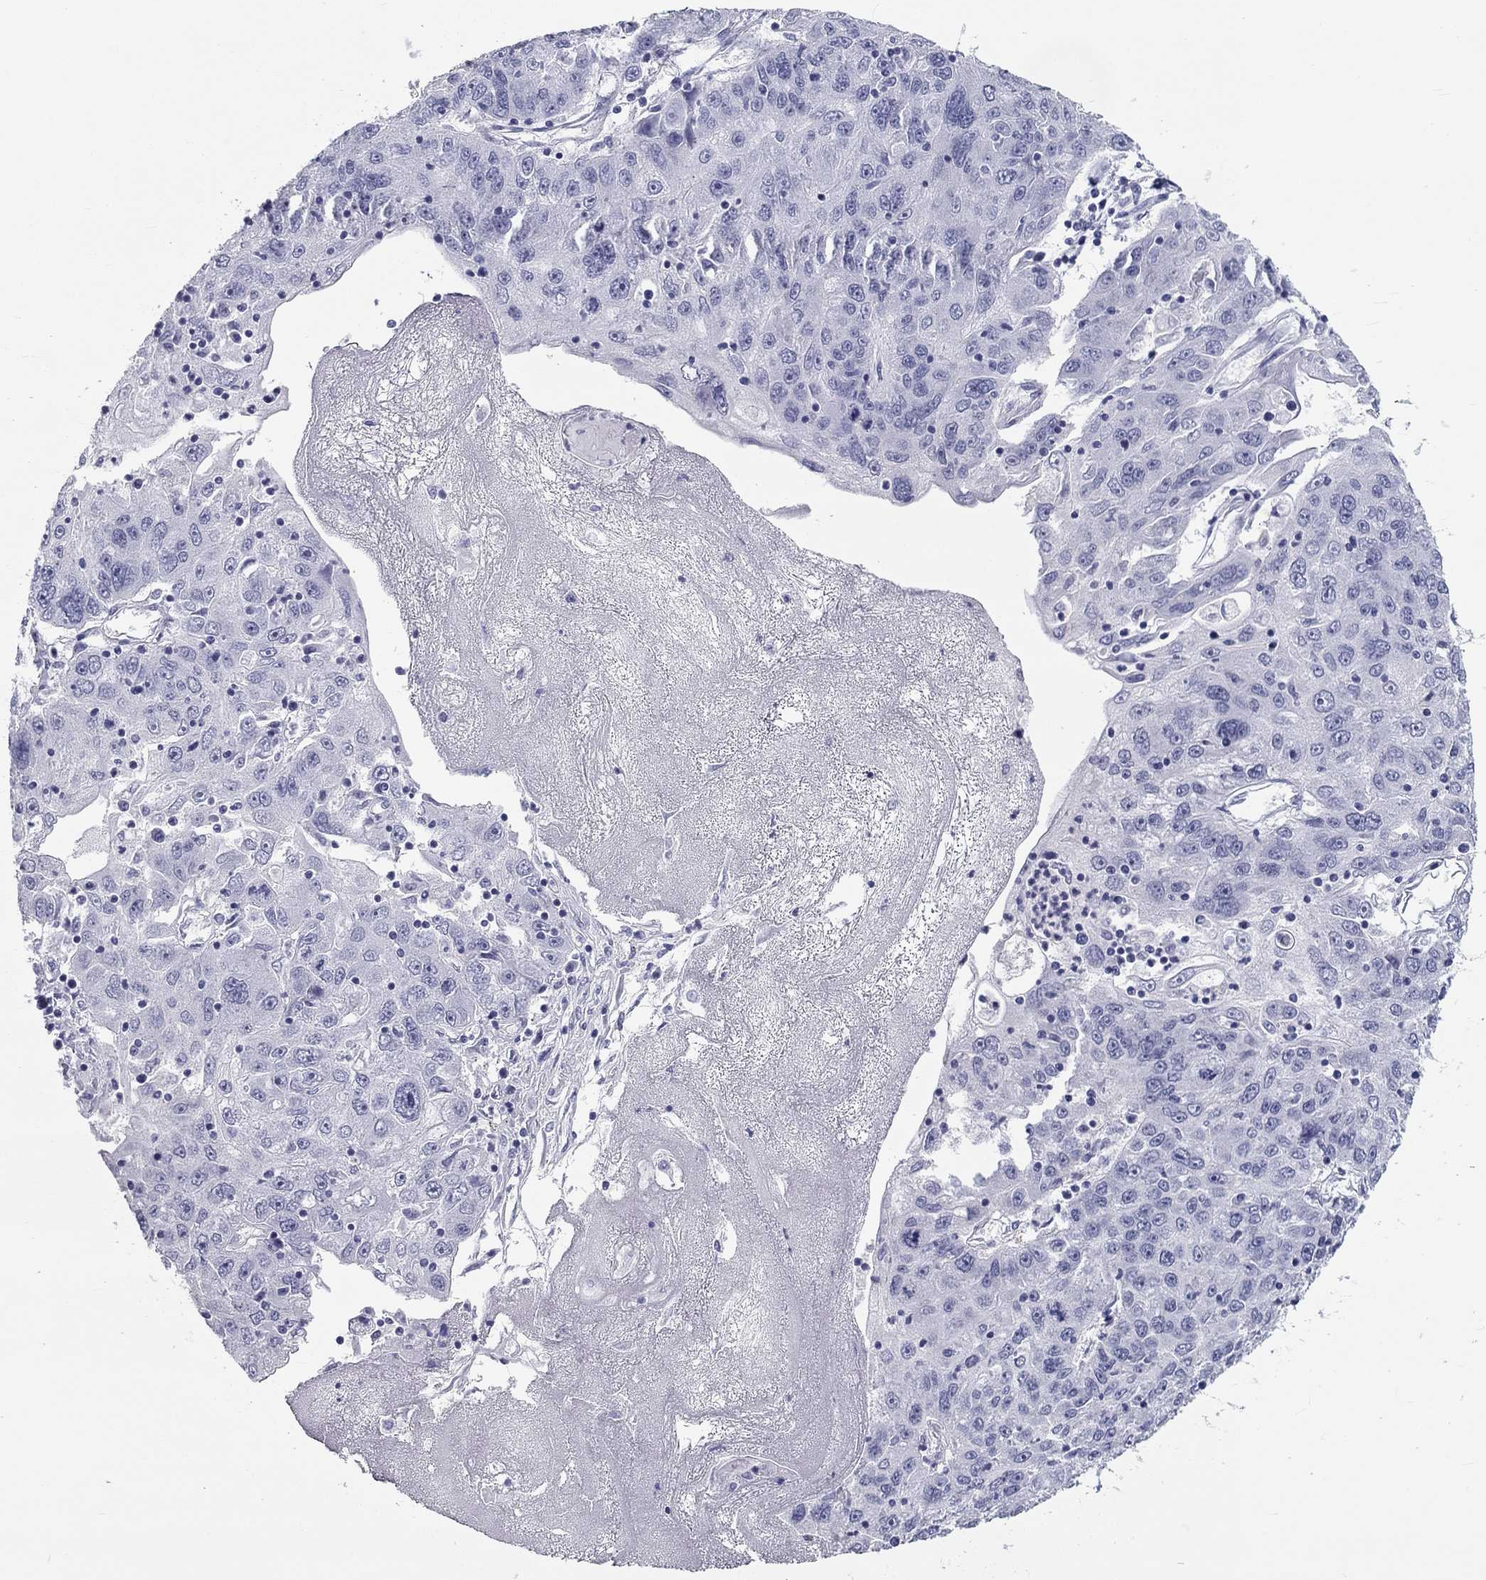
{"staining": {"intensity": "negative", "quantity": "none", "location": "none"}, "tissue": "stomach cancer", "cell_type": "Tumor cells", "image_type": "cancer", "snomed": [{"axis": "morphology", "description": "Adenocarcinoma, NOS"}, {"axis": "topography", "description": "Stomach"}], "caption": "DAB (3,3'-diaminobenzidine) immunohistochemical staining of stomach adenocarcinoma exhibits no significant expression in tumor cells.", "gene": "DNALI1", "patient": {"sex": "male", "age": 56}}